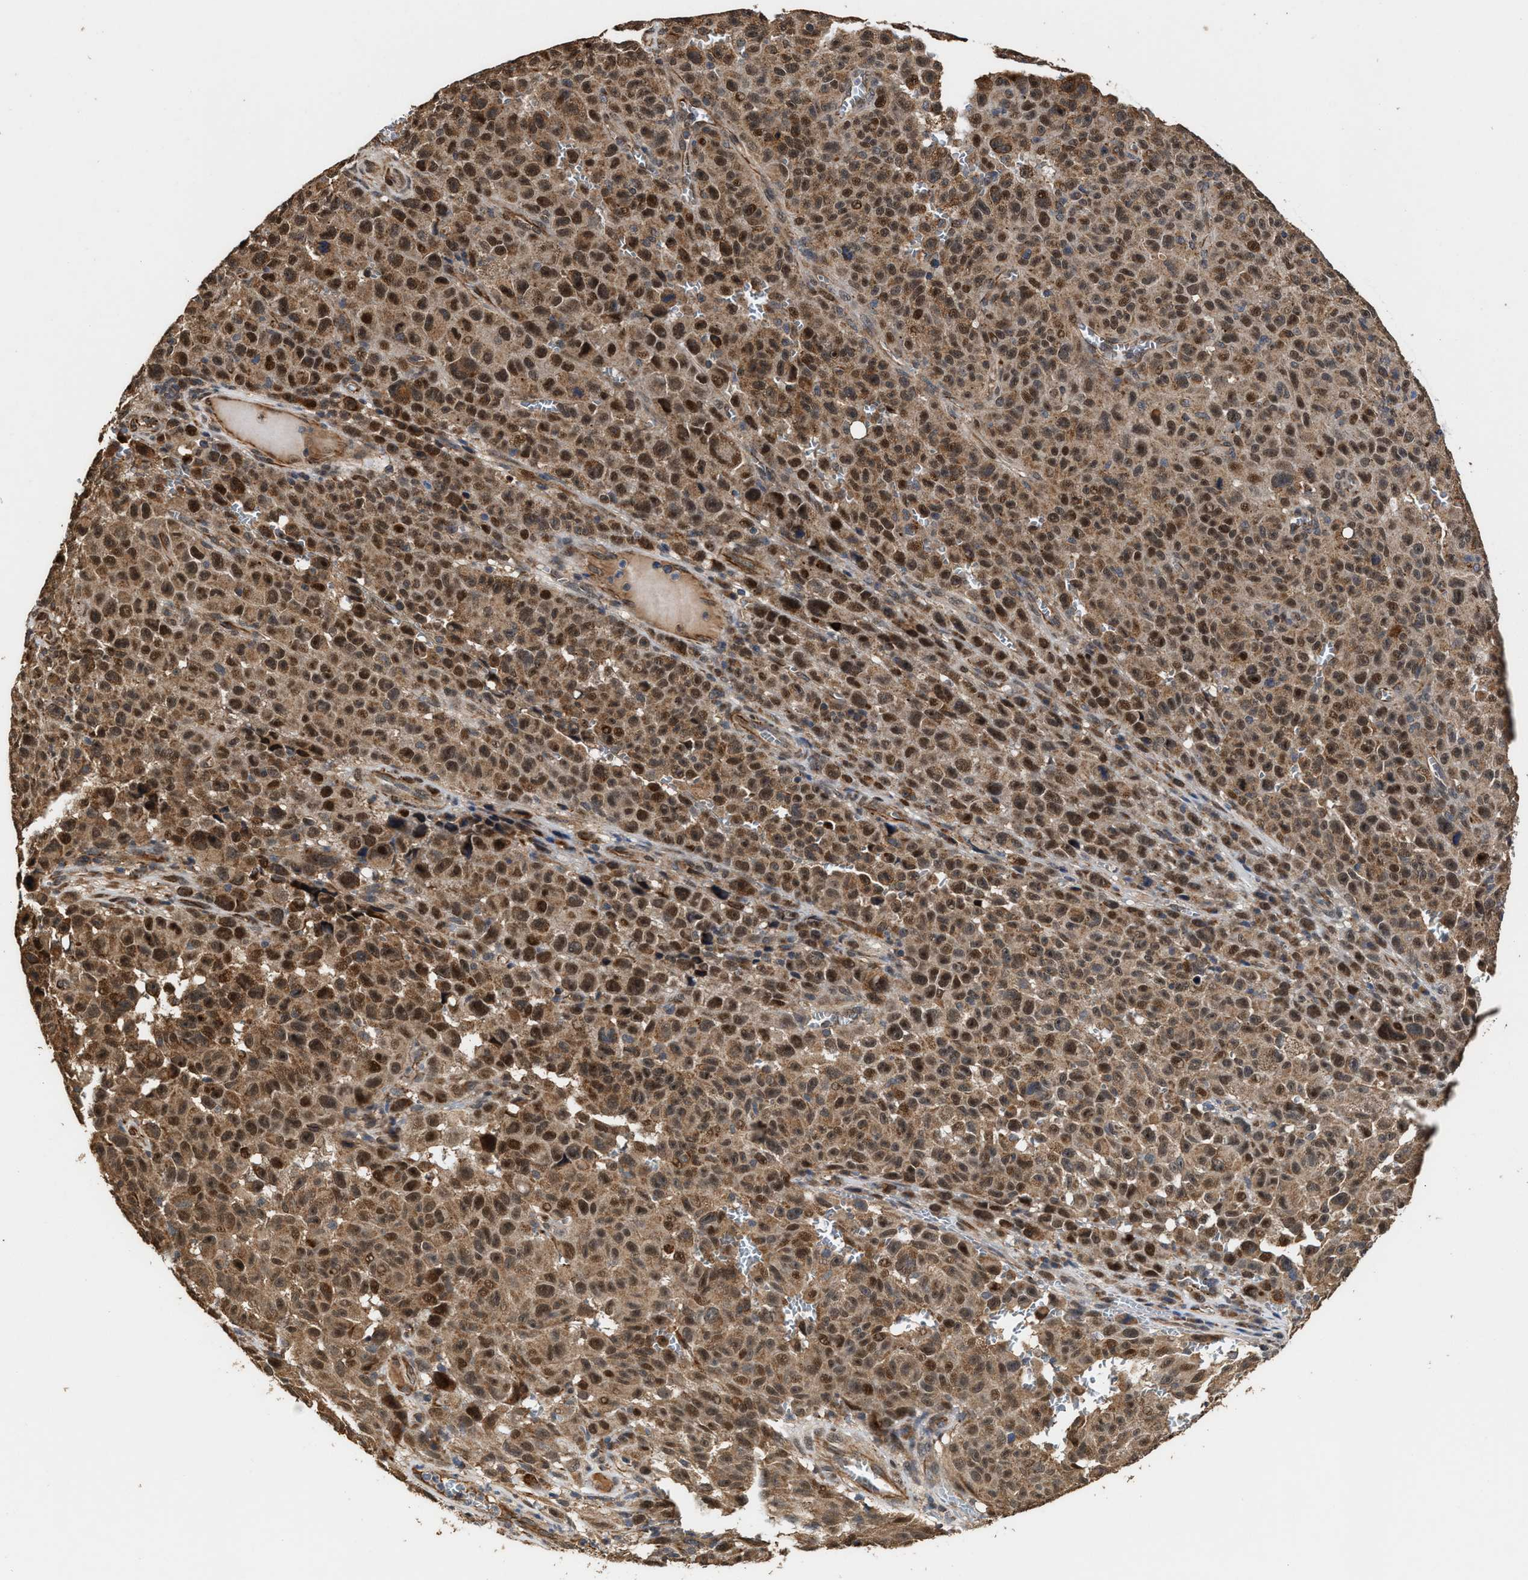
{"staining": {"intensity": "strong", "quantity": ">75%", "location": "cytoplasmic/membranous,nuclear"}, "tissue": "melanoma", "cell_type": "Tumor cells", "image_type": "cancer", "snomed": [{"axis": "morphology", "description": "Malignant melanoma, NOS"}, {"axis": "topography", "description": "Skin"}], "caption": "Immunohistochemical staining of malignant melanoma demonstrates high levels of strong cytoplasmic/membranous and nuclear protein positivity in approximately >75% of tumor cells.", "gene": "ZNHIT6", "patient": {"sex": "female", "age": 82}}